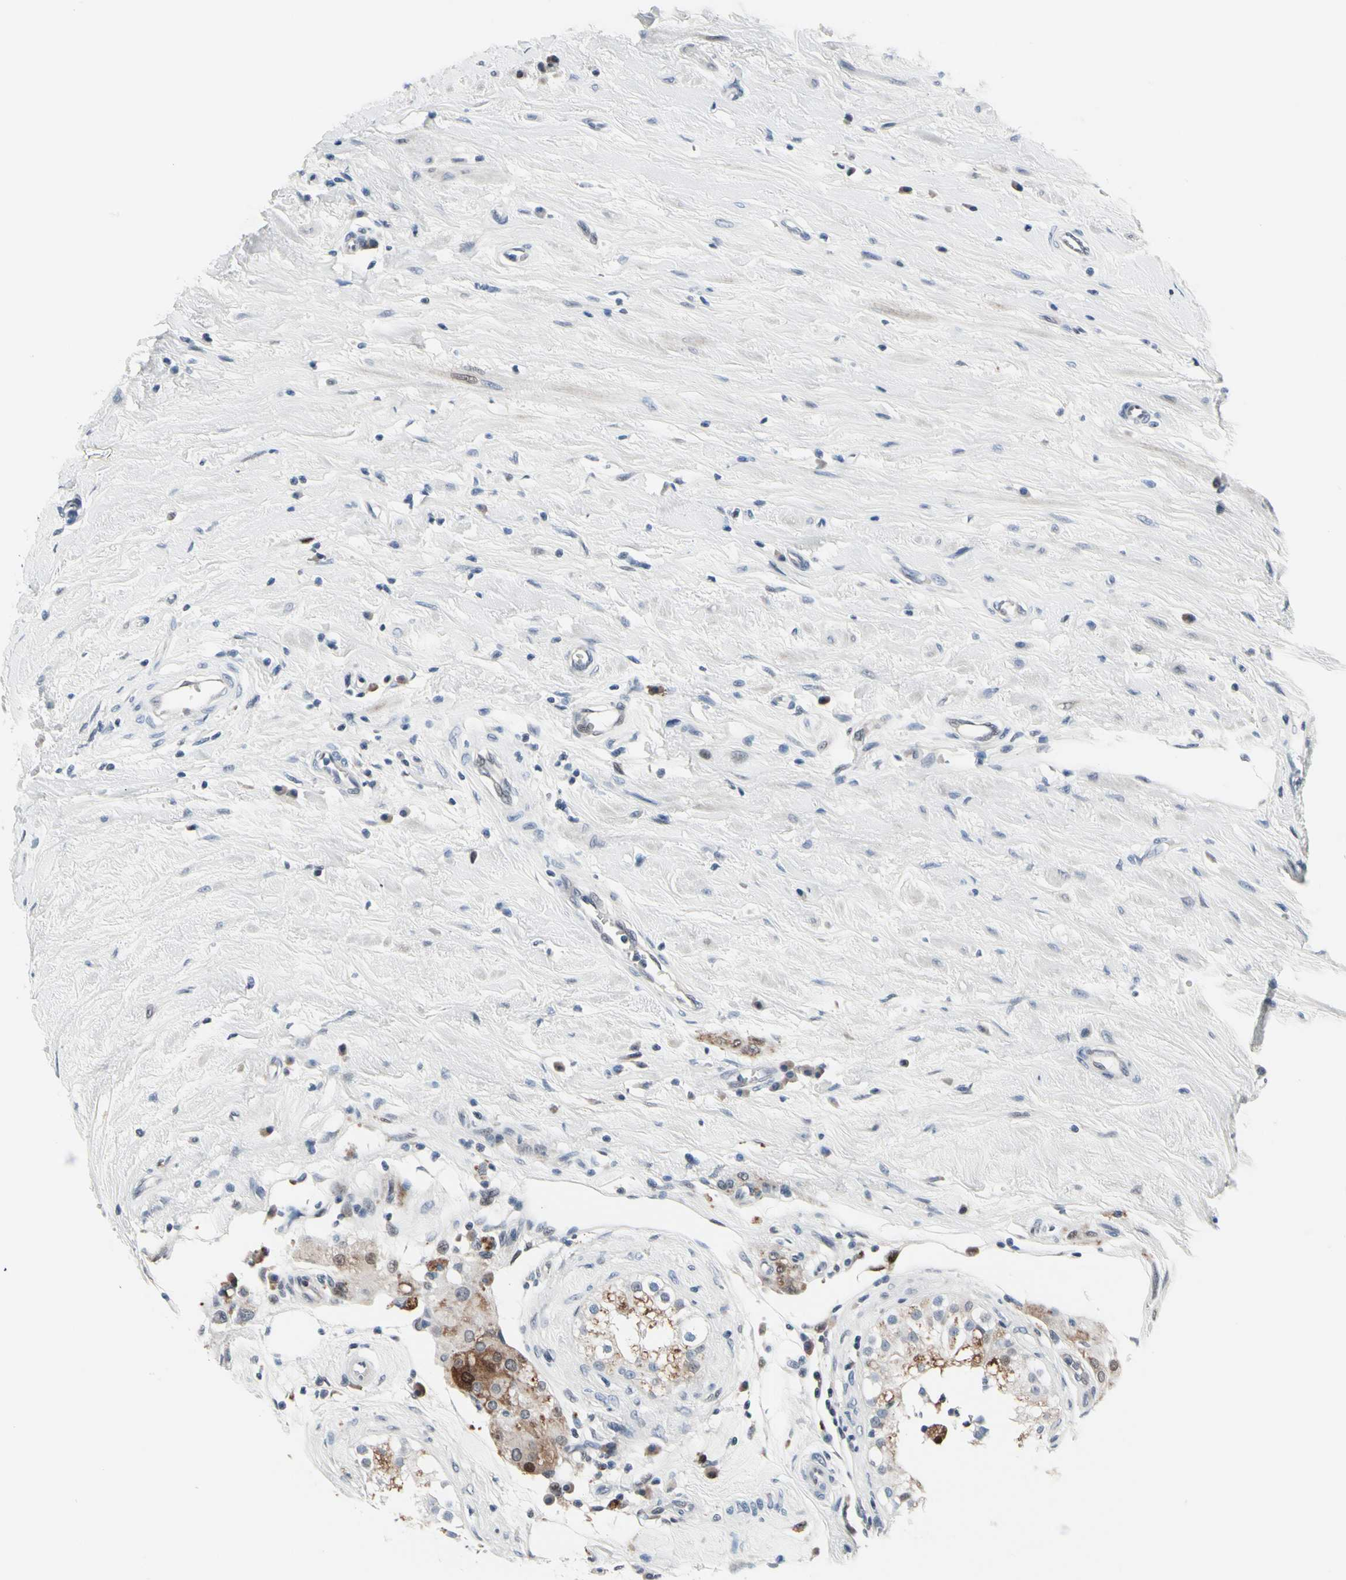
{"staining": {"intensity": "moderate", "quantity": "<25%", "location": "cytoplasmic/membranous,nuclear"}, "tissue": "epididymis", "cell_type": "Glandular cells", "image_type": "normal", "snomed": [{"axis": "morphology", "description": "Normal tissue, NOS"}, {"axis": "morphology", "description": "Inflammation, NOS"}, {"axis": "topography", "description": "Epididymis"}], "caption": "This photomicrograph exhibits IHC staining of normal epididymis, with low moderate cytoplasmic/membranous,nuclear positivity in about <25% of glandular cells.", "gene": "TXN", "patient": {"sex": "male", "age": 84}}